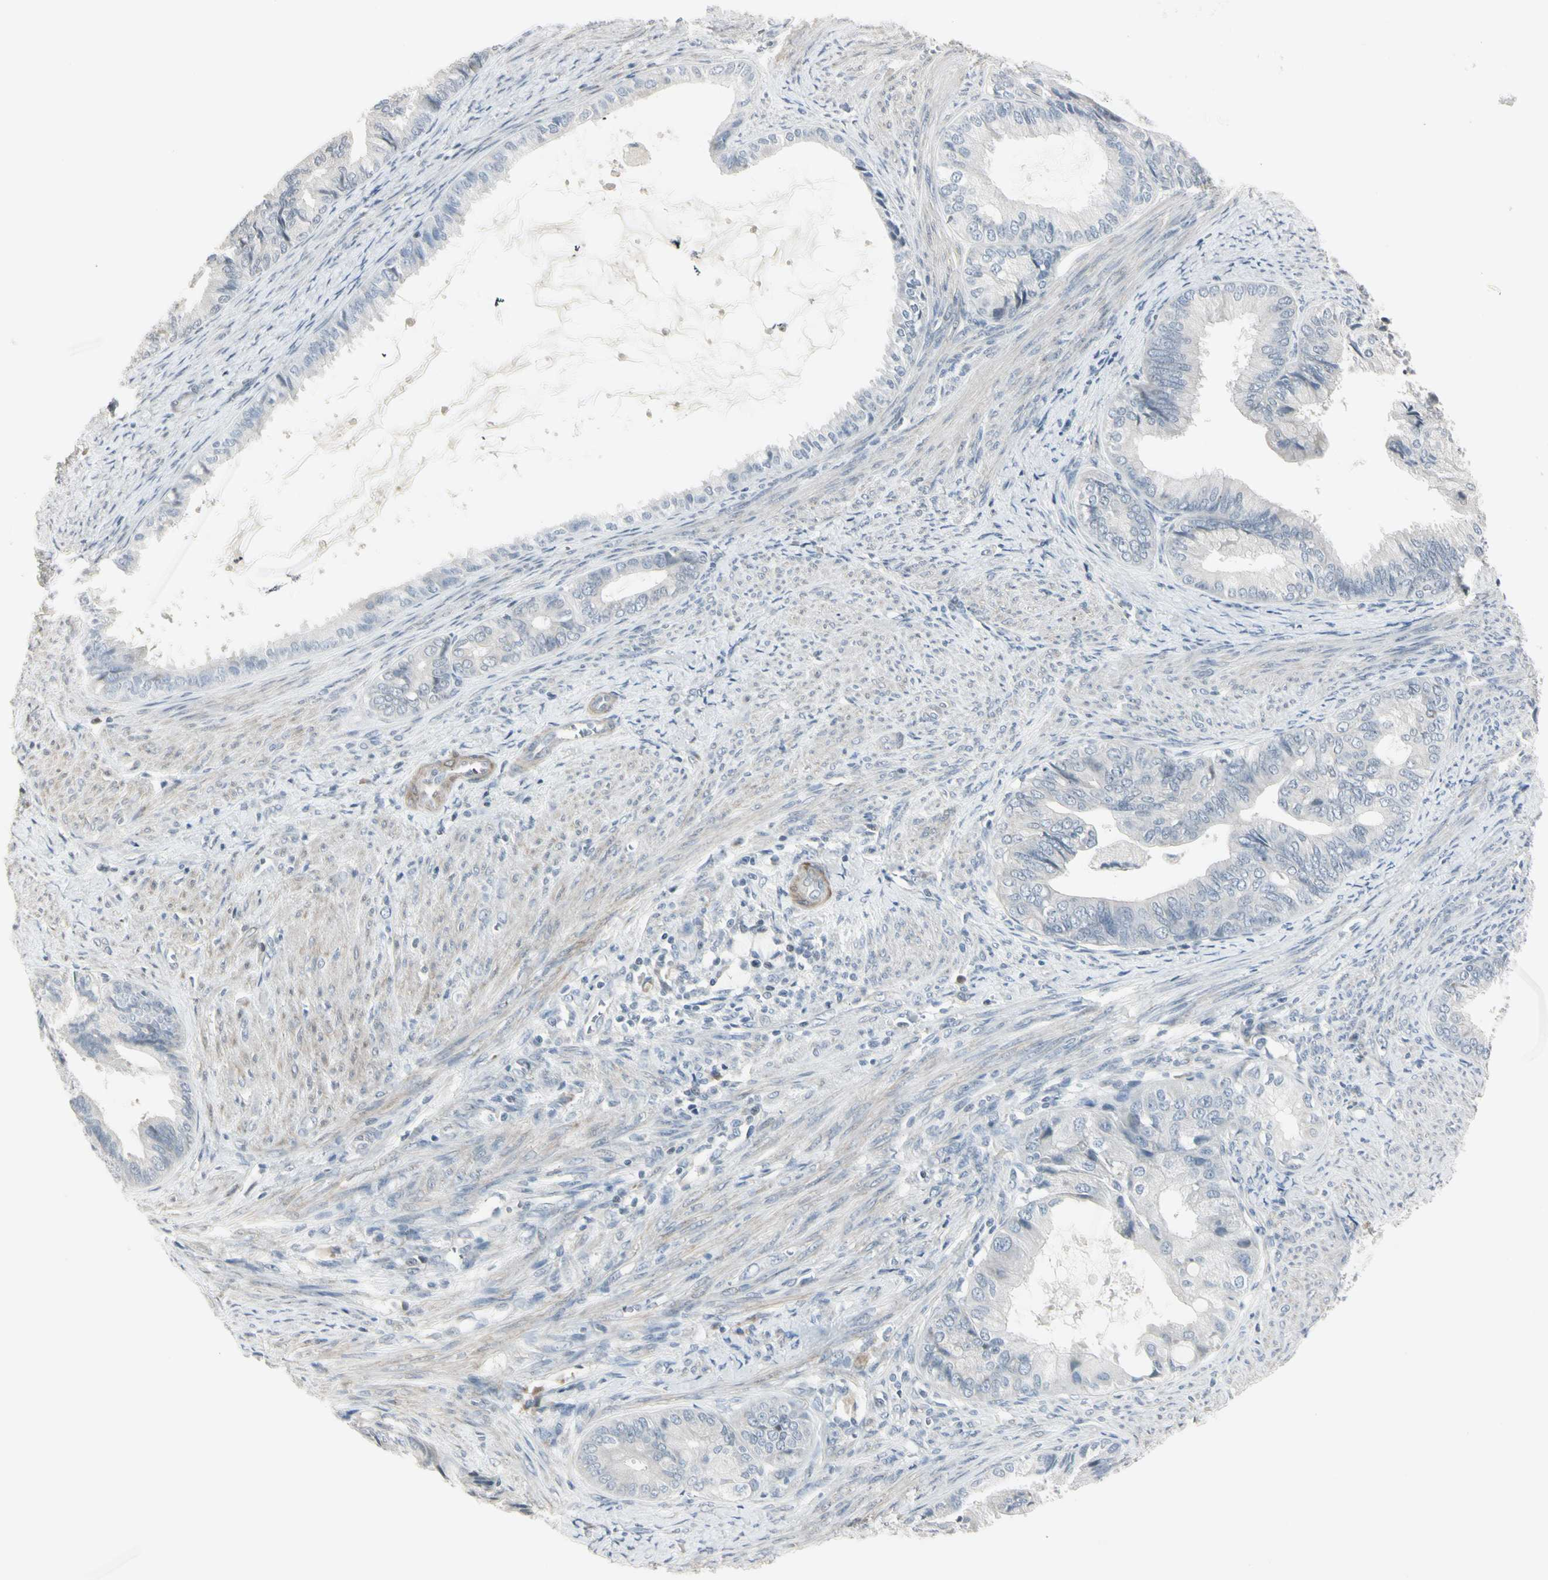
{"staining": {"intensity": "negative", "quantity": "none", "location": "none"}, "tissue": "endometrial cancer", "cell_type": "Tumor cells", "image_type": "cancer", "snomed": [{"axis": "morphology", "description": "Adenocarcinoma, NOS"}, {"axis": "topography", "description": "Endometrium"}], "caption": "A micrograph of human endometrial cancer (adenocarcinoma) is negative for staining in tumor cells.", "gene": "DMPK", "patient": {"sex": "female", "age": 86}}